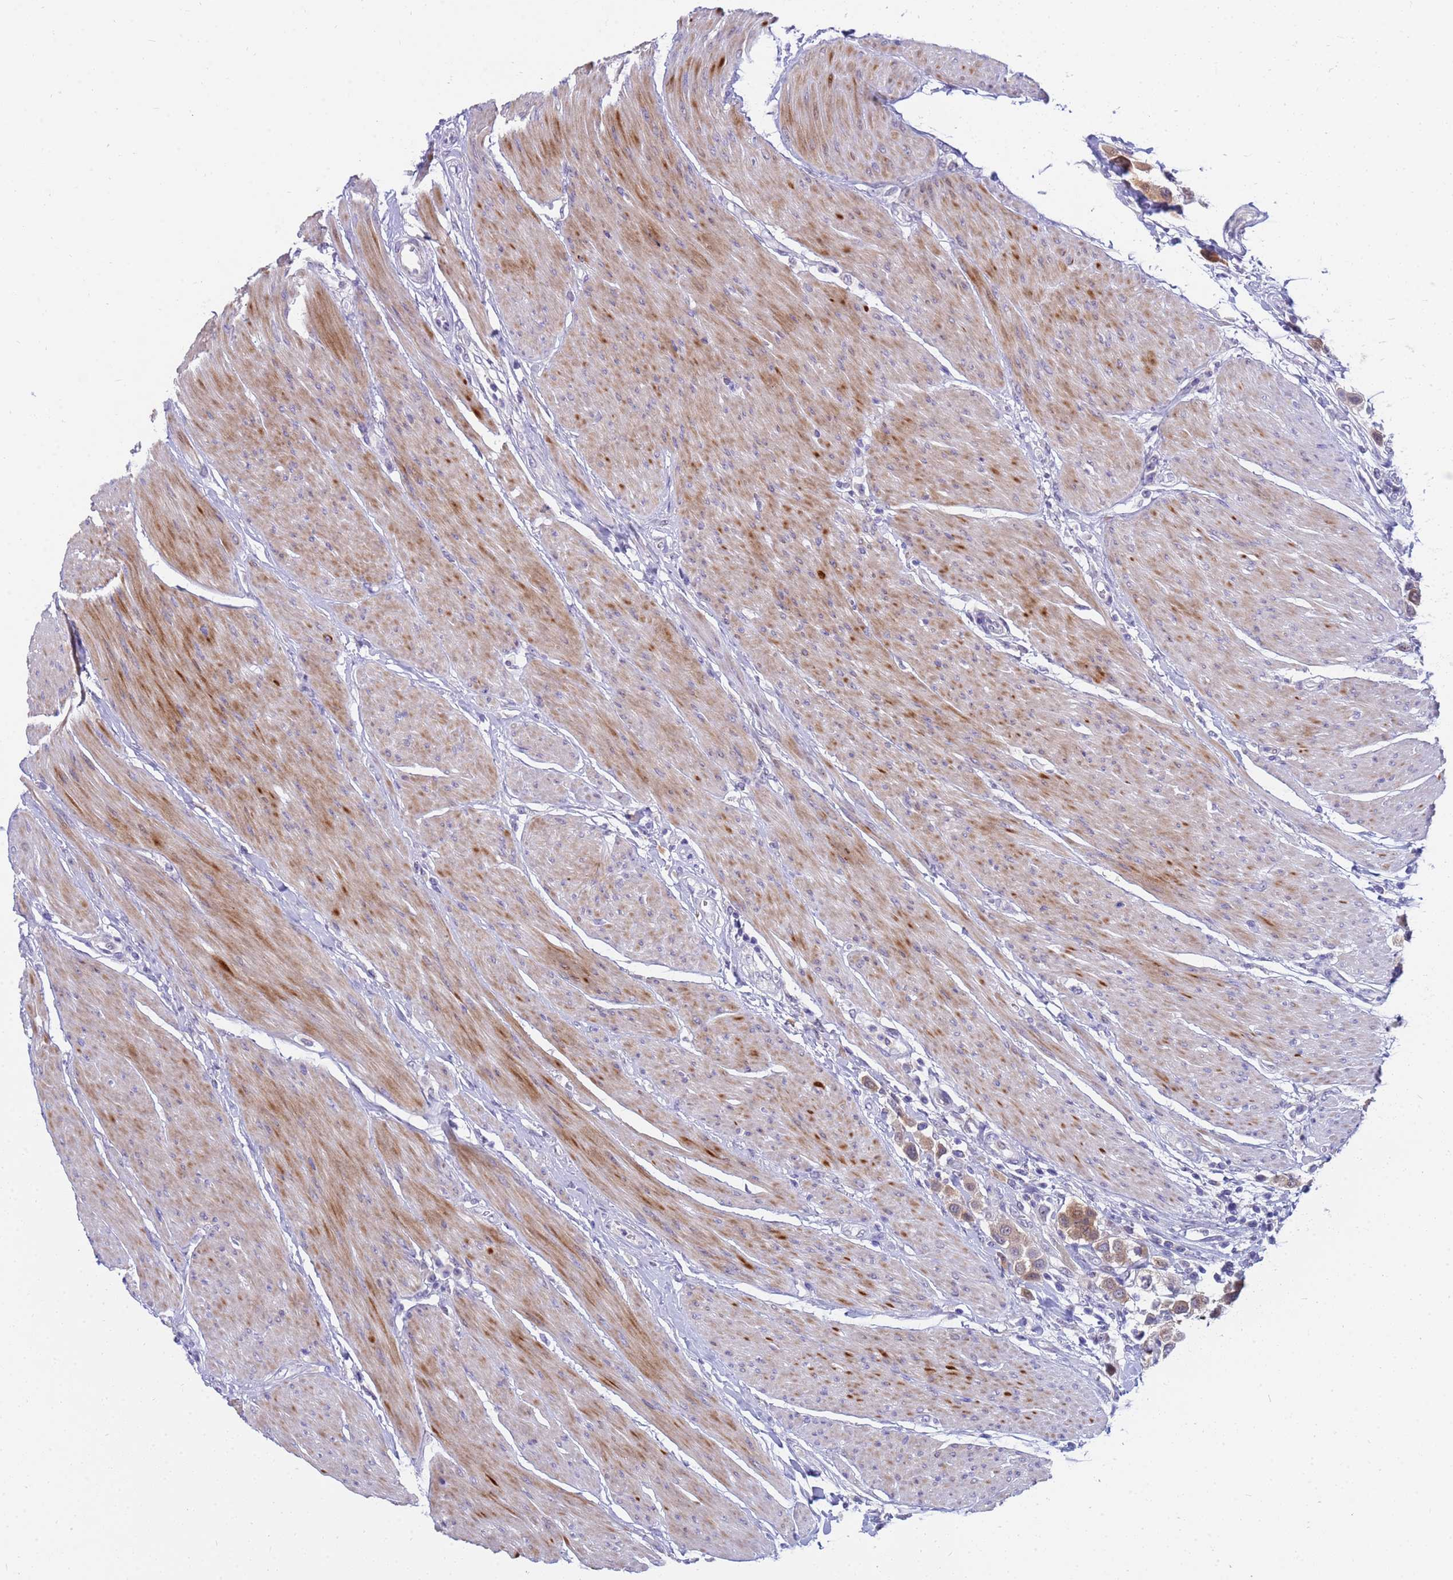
{"staining": {"intensity": "moderate", "quantity": ">75%", "location": "cytoplasmic/membranous,nuclear"}, "tissue": "urothelial cancer", "cell_type": "Tumor cells", "image_type": "cancer", "snomed": [{"axis": "morphology", "description": "Urothelial carcinoma, High grade"}, {"axis": "topography", "description": "Urinary bladder"}], "caption": "The histopathology image shows staining of urothelial cancer, revealing moderate cytoplasmic/membranous and nuclear protein positivity (brown color) within tumor cells.", "gene": "LRATD1", "patient": {"sex": "male", "age": 50}}